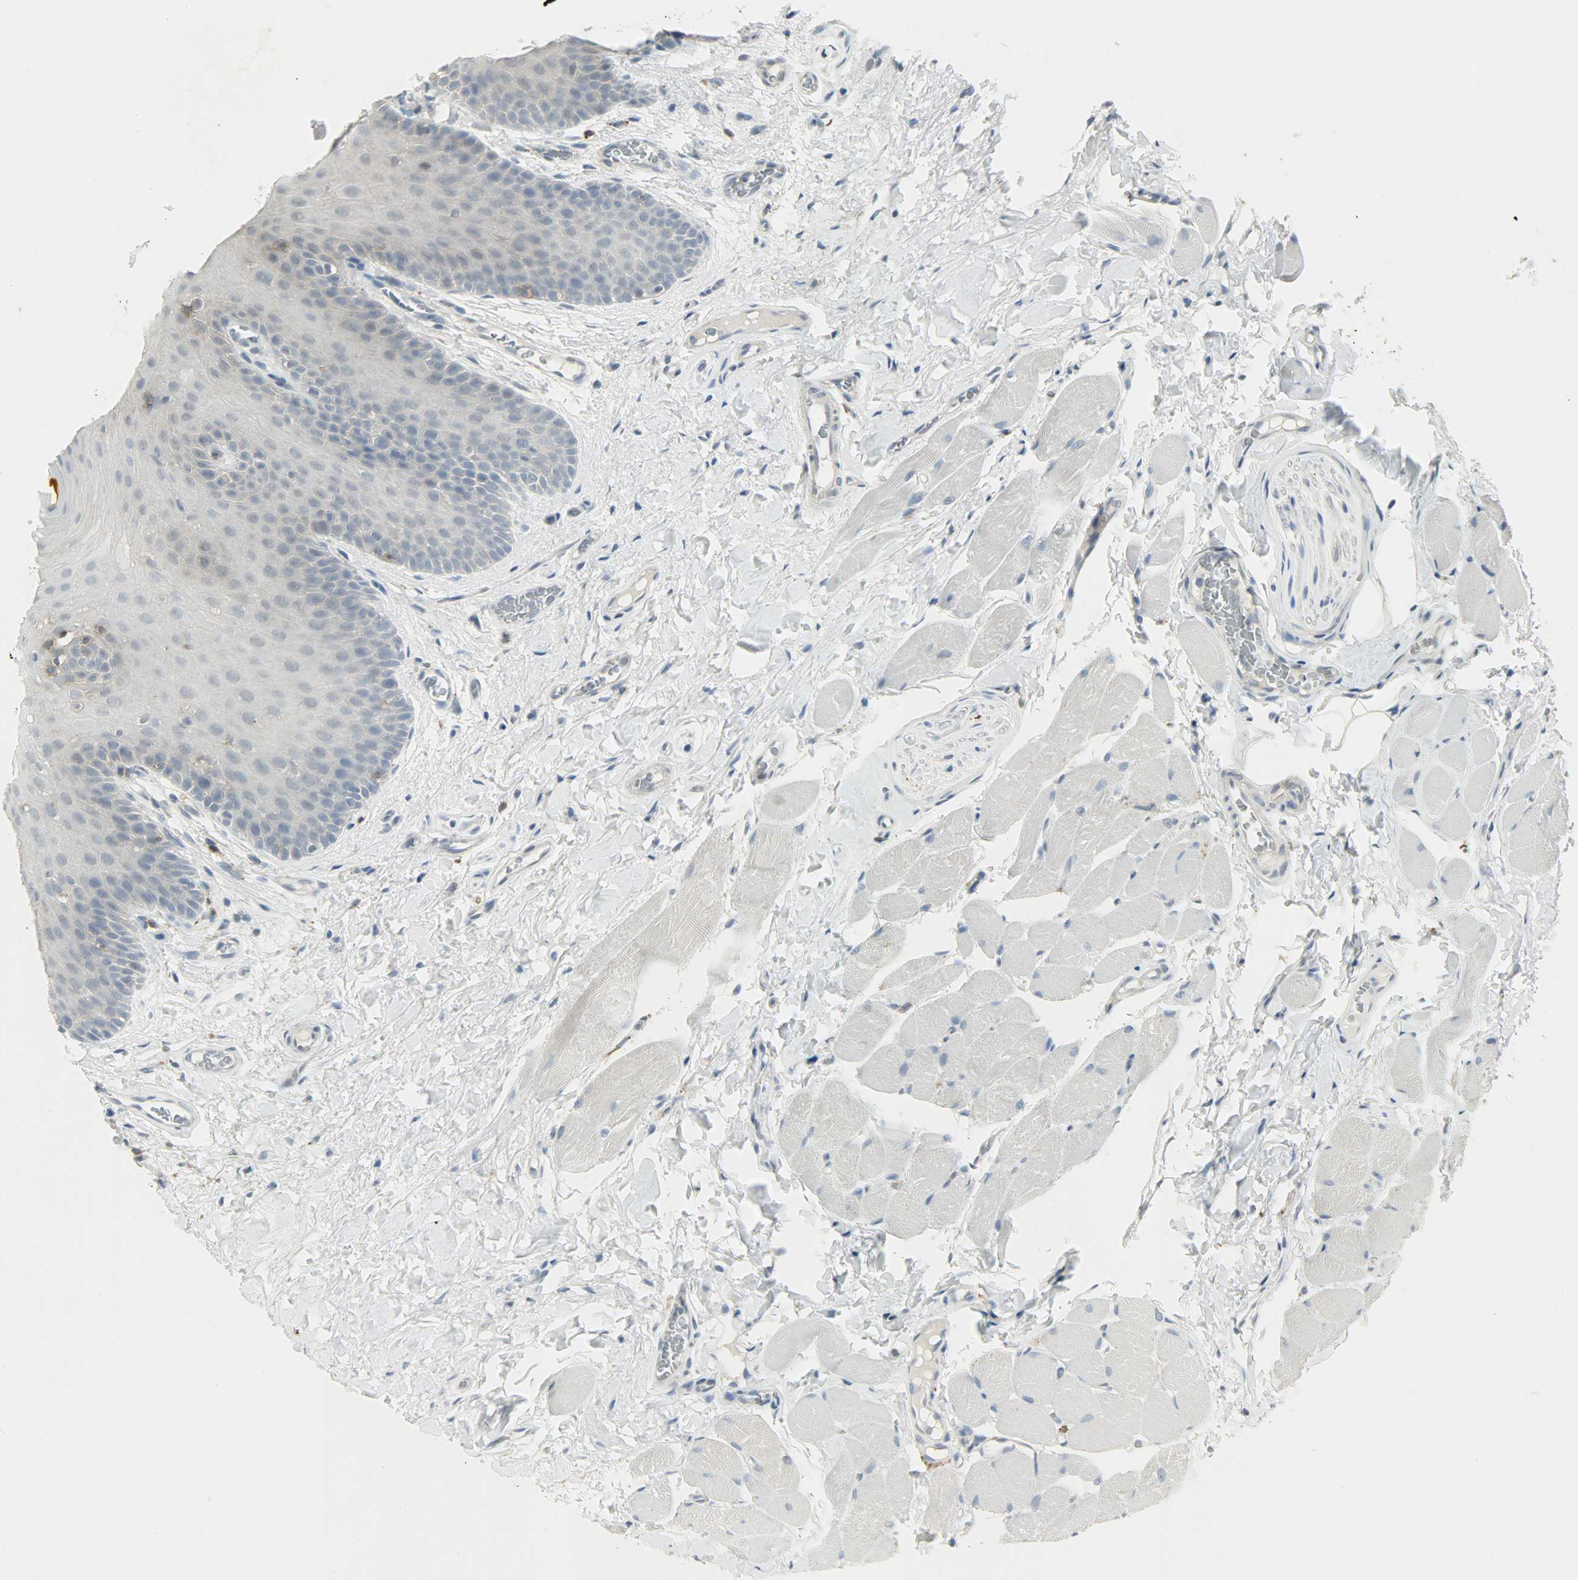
{"staining": {"intensity": "weak", "quantity": "<25%", "location": "cytoplasmic/membranous"}, "tissue": "oral mucosa", "cell_type": "Squamous epithelial cells", "image_type": "normal", "snomed": [{"axis": "morphology", "description": "Normal tissue, NOS"}, {"axis": "topography", "description": "Oral tissue"}], "caption": "This is an immunohistochemistry histopathology image of normal oral mucosa. There is no staining in squamous epithelial cells.", "gene": "CD4", "patient": {"sex": "male", "age": 54}}